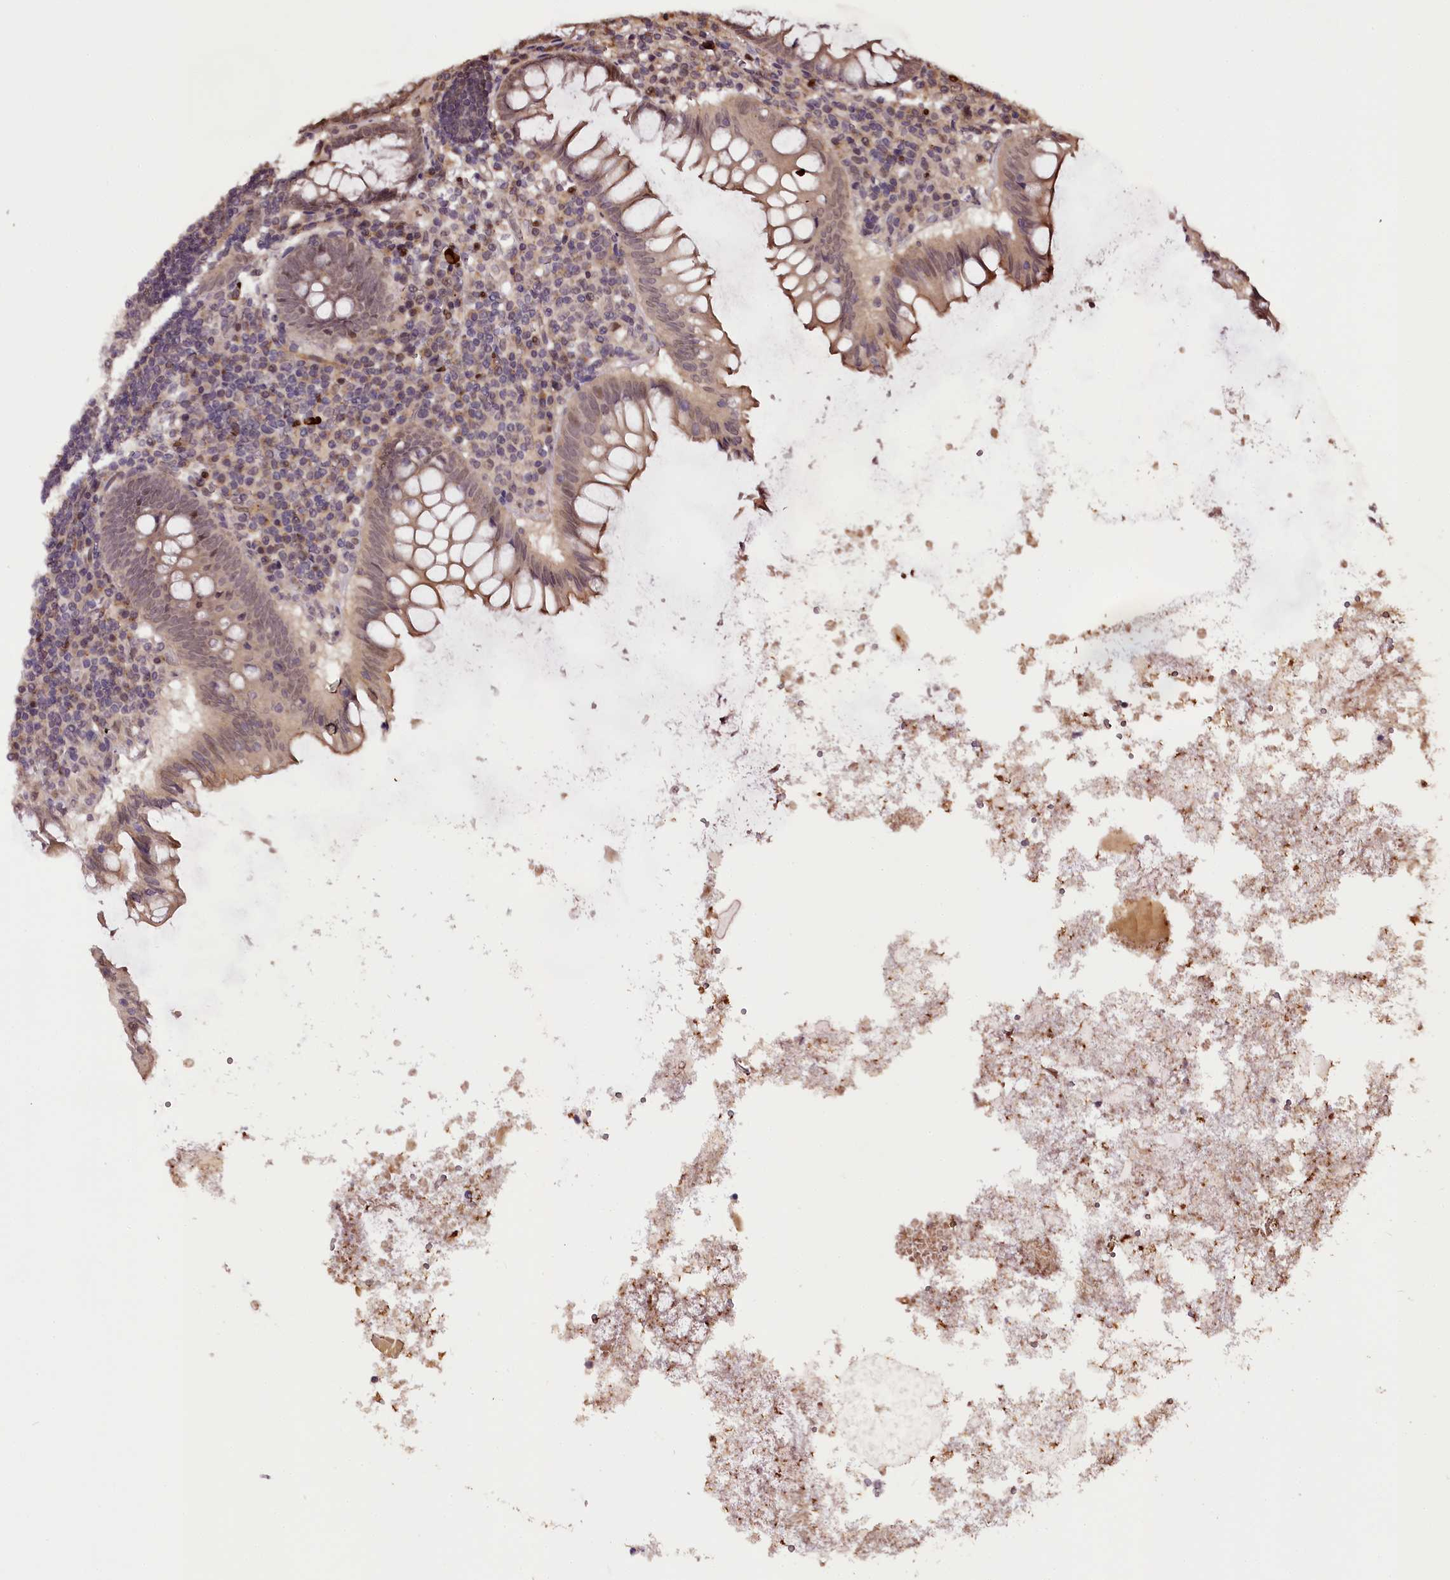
{"staining": {"intensity": "moderate", "quantity": "25%-75%", "location": "cytoplasmic/membranous"}, "tissue": "appendix", "cell_type": "Glandular cells", "image_type": "normal", "snomed": [{"axis": "morphology", "description": "Normal tissue, NOS"}, {"axis": "topography", "description": "Appendix"}], "caption": "Glandular cells reveal medium levels of moderate cytoplasmic/membranous expression in approximately 25%-75% of cells in unremarkable human appendix. (Stains: DAB (3,3'-diaminobenzidine) in brown, nuclei in blue, Microscopy: brightfield microscopy at high magnification).", "gene": "MAML3", "patient": {"sex": "female", "age": 54}}